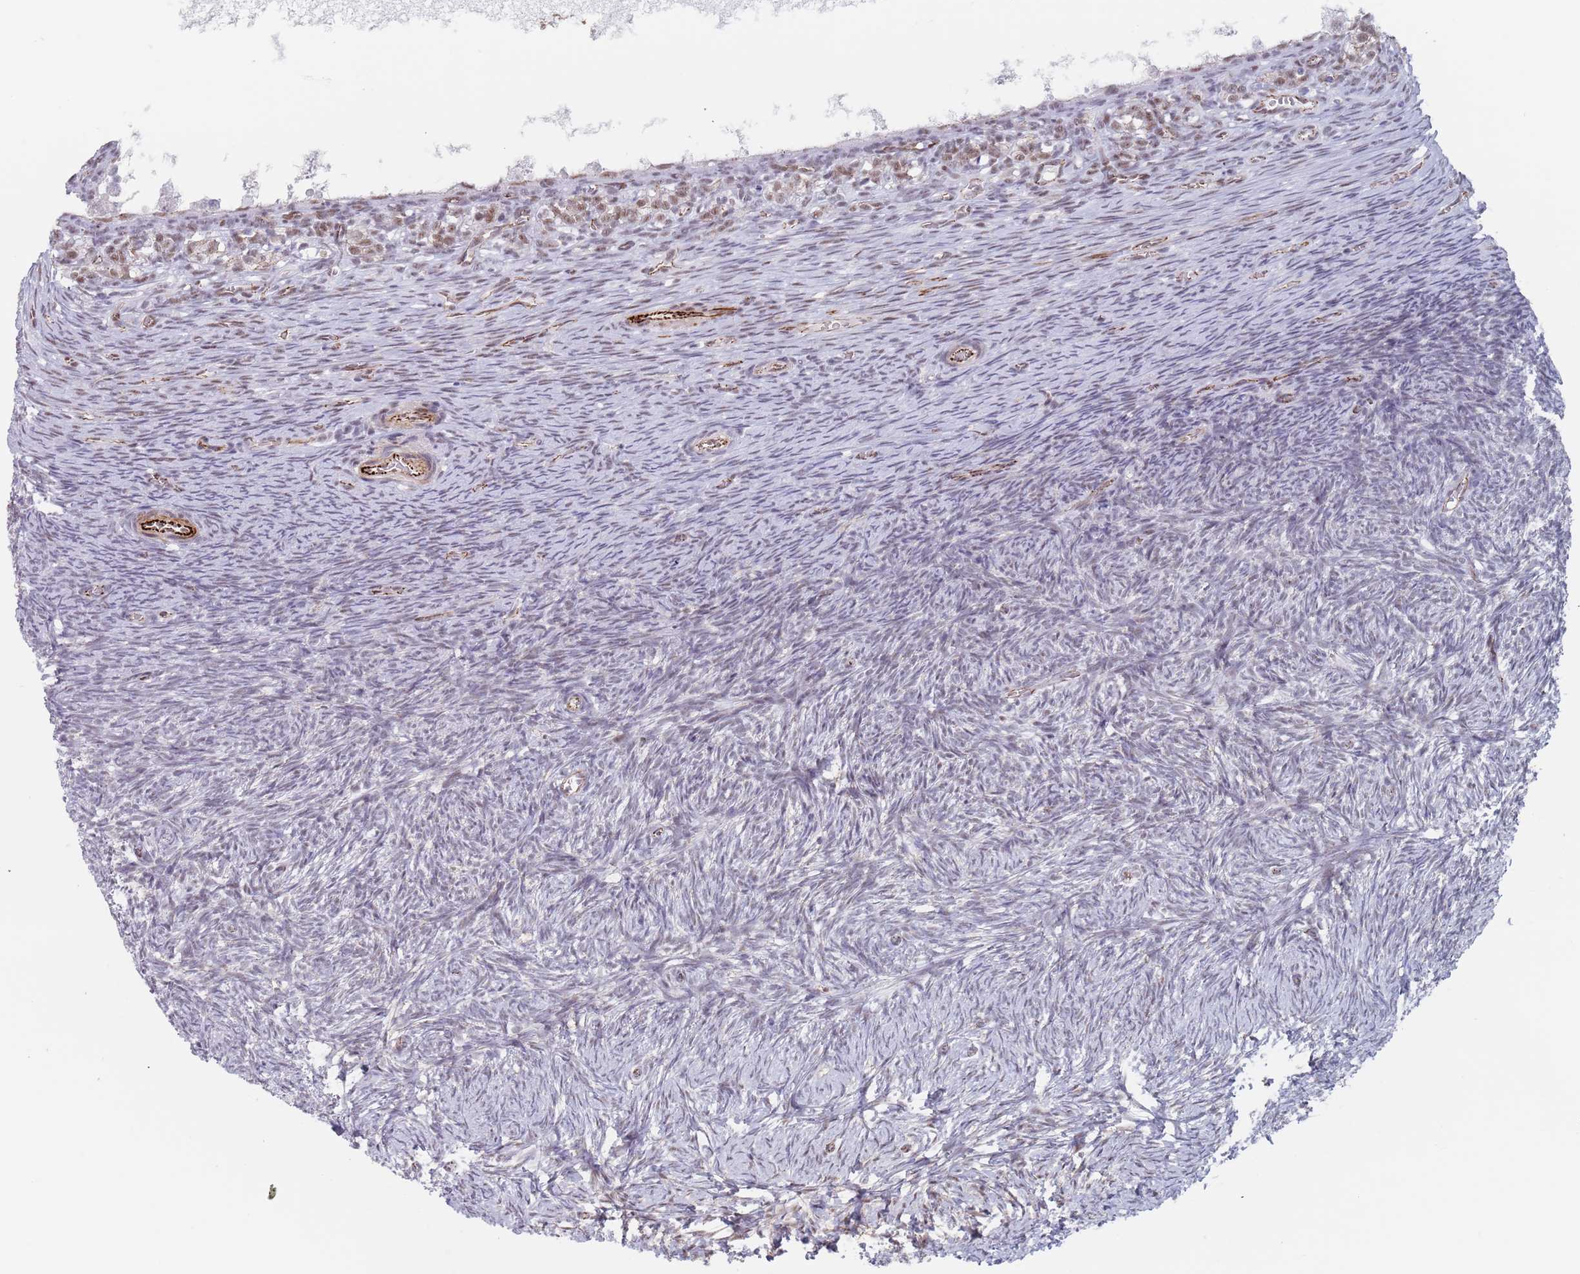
{"staining": {"intensity": "negative", "quantity": "none", "location": "none"}, "tissue": "ovary", "cell_type": "Ovarian stroma cells", "image_type": "normal", "snomed": [{"axis": "morphology", "description": "Normal tissue, NOS"}, {"axis": "topography", "description": "Ovary"}], "caption": "Immunohistochemical staining of unremarkable human ovary reveals no significant expression in ovarian stroma cells.", "gene": "OR5A2", "patient": {"sex": "female", "age": 39}}